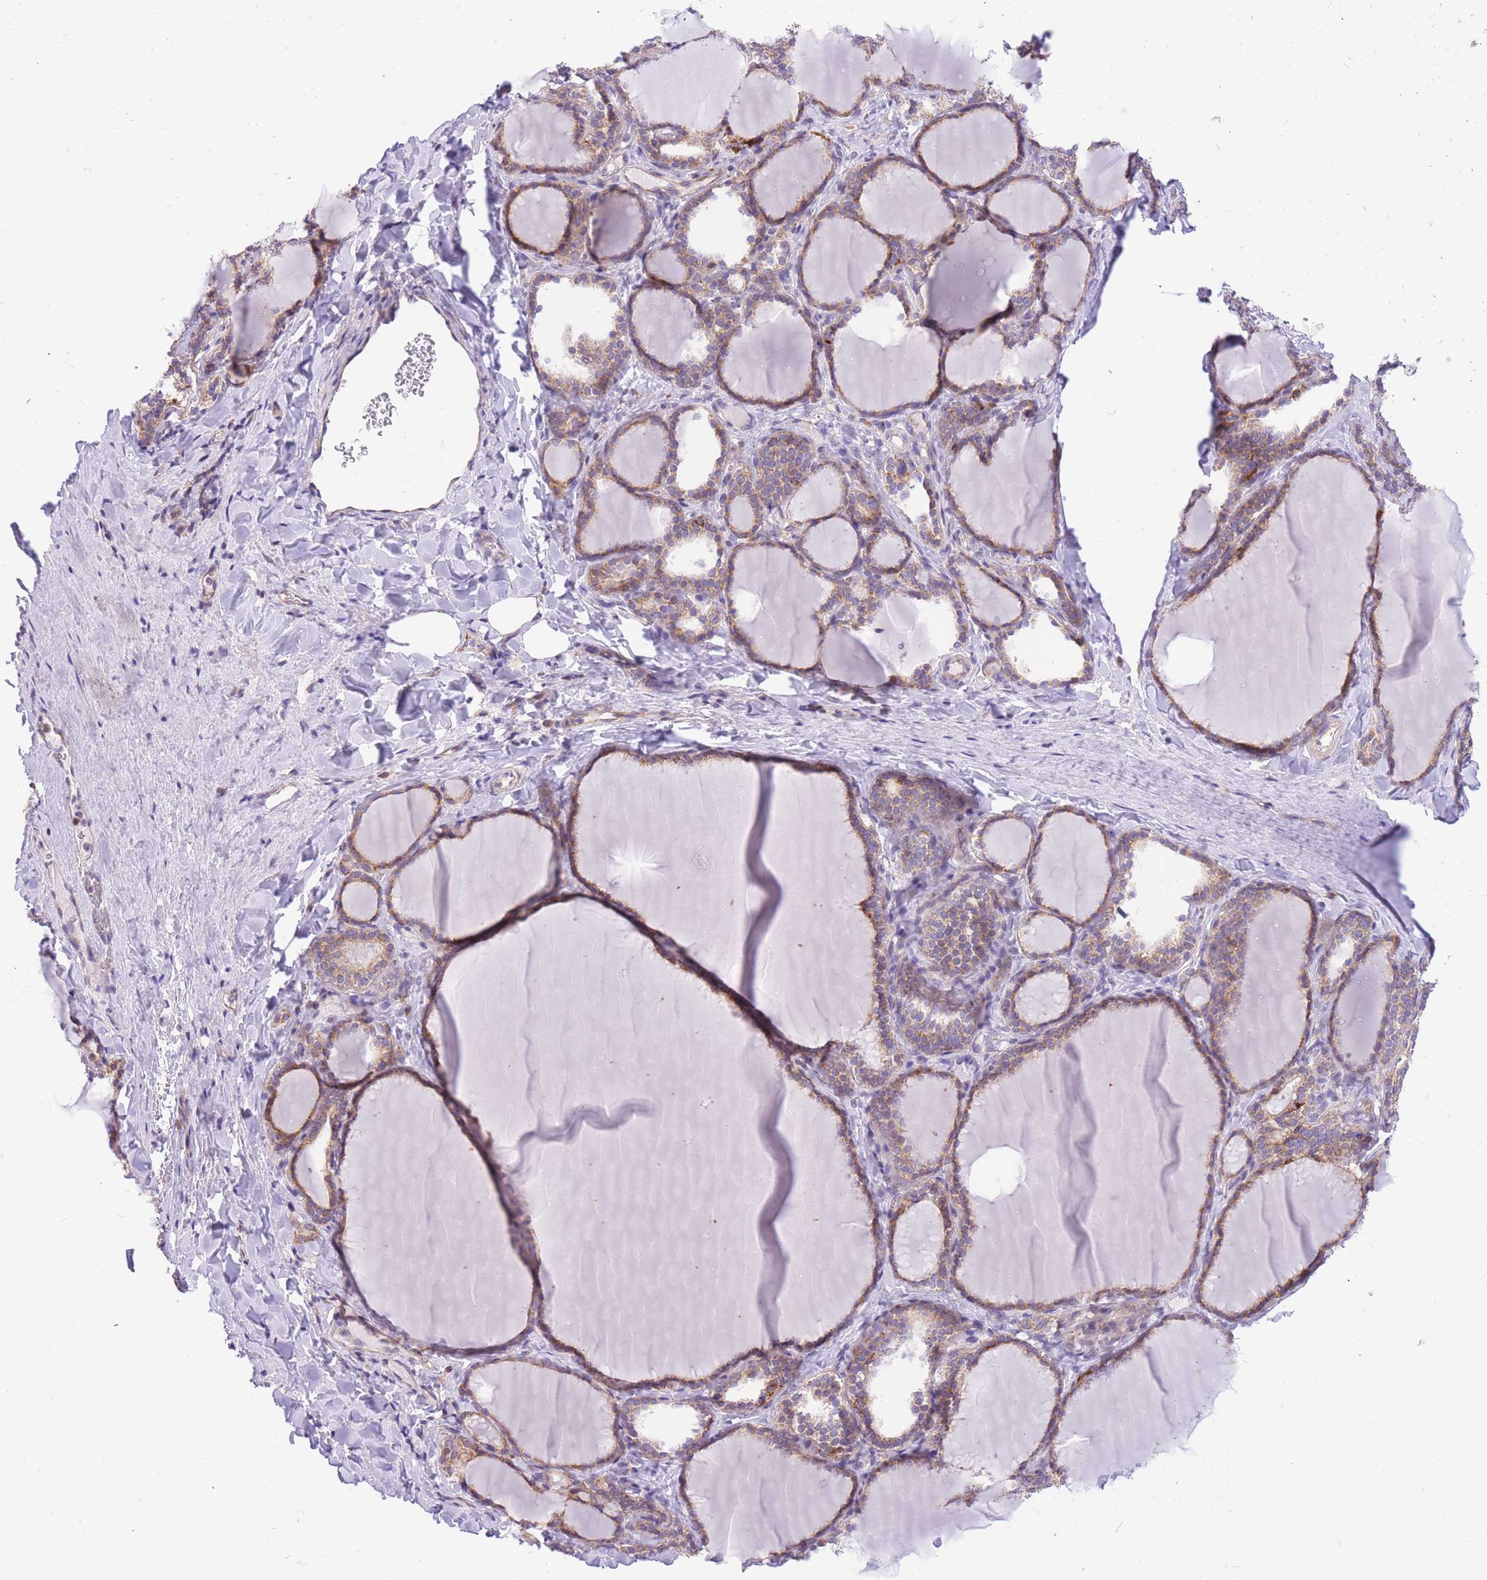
{"staining": {"intensity": "weak", "quantity": ">75%", "location": "cytoplasmic/membranous"}, "tissue": "thyroid gland", "cell_type": "Glandular cells", "image_type": "normal", "snomed": [{"axis": "morphology", "description": "Normal tissue, NOS"}, {"axis": "topography", "description": "Thyroid gland"}], "caption": "Thyroid gland stained with IHC shows weak cytoplasmic/membranous positivity in approximately >75% of glandular cells. (brown staining indicates protein expression, while blue staining denotes nuclei).", "gene": "TOPAZ1", "patient": {"sex": "female", "age": 31}}